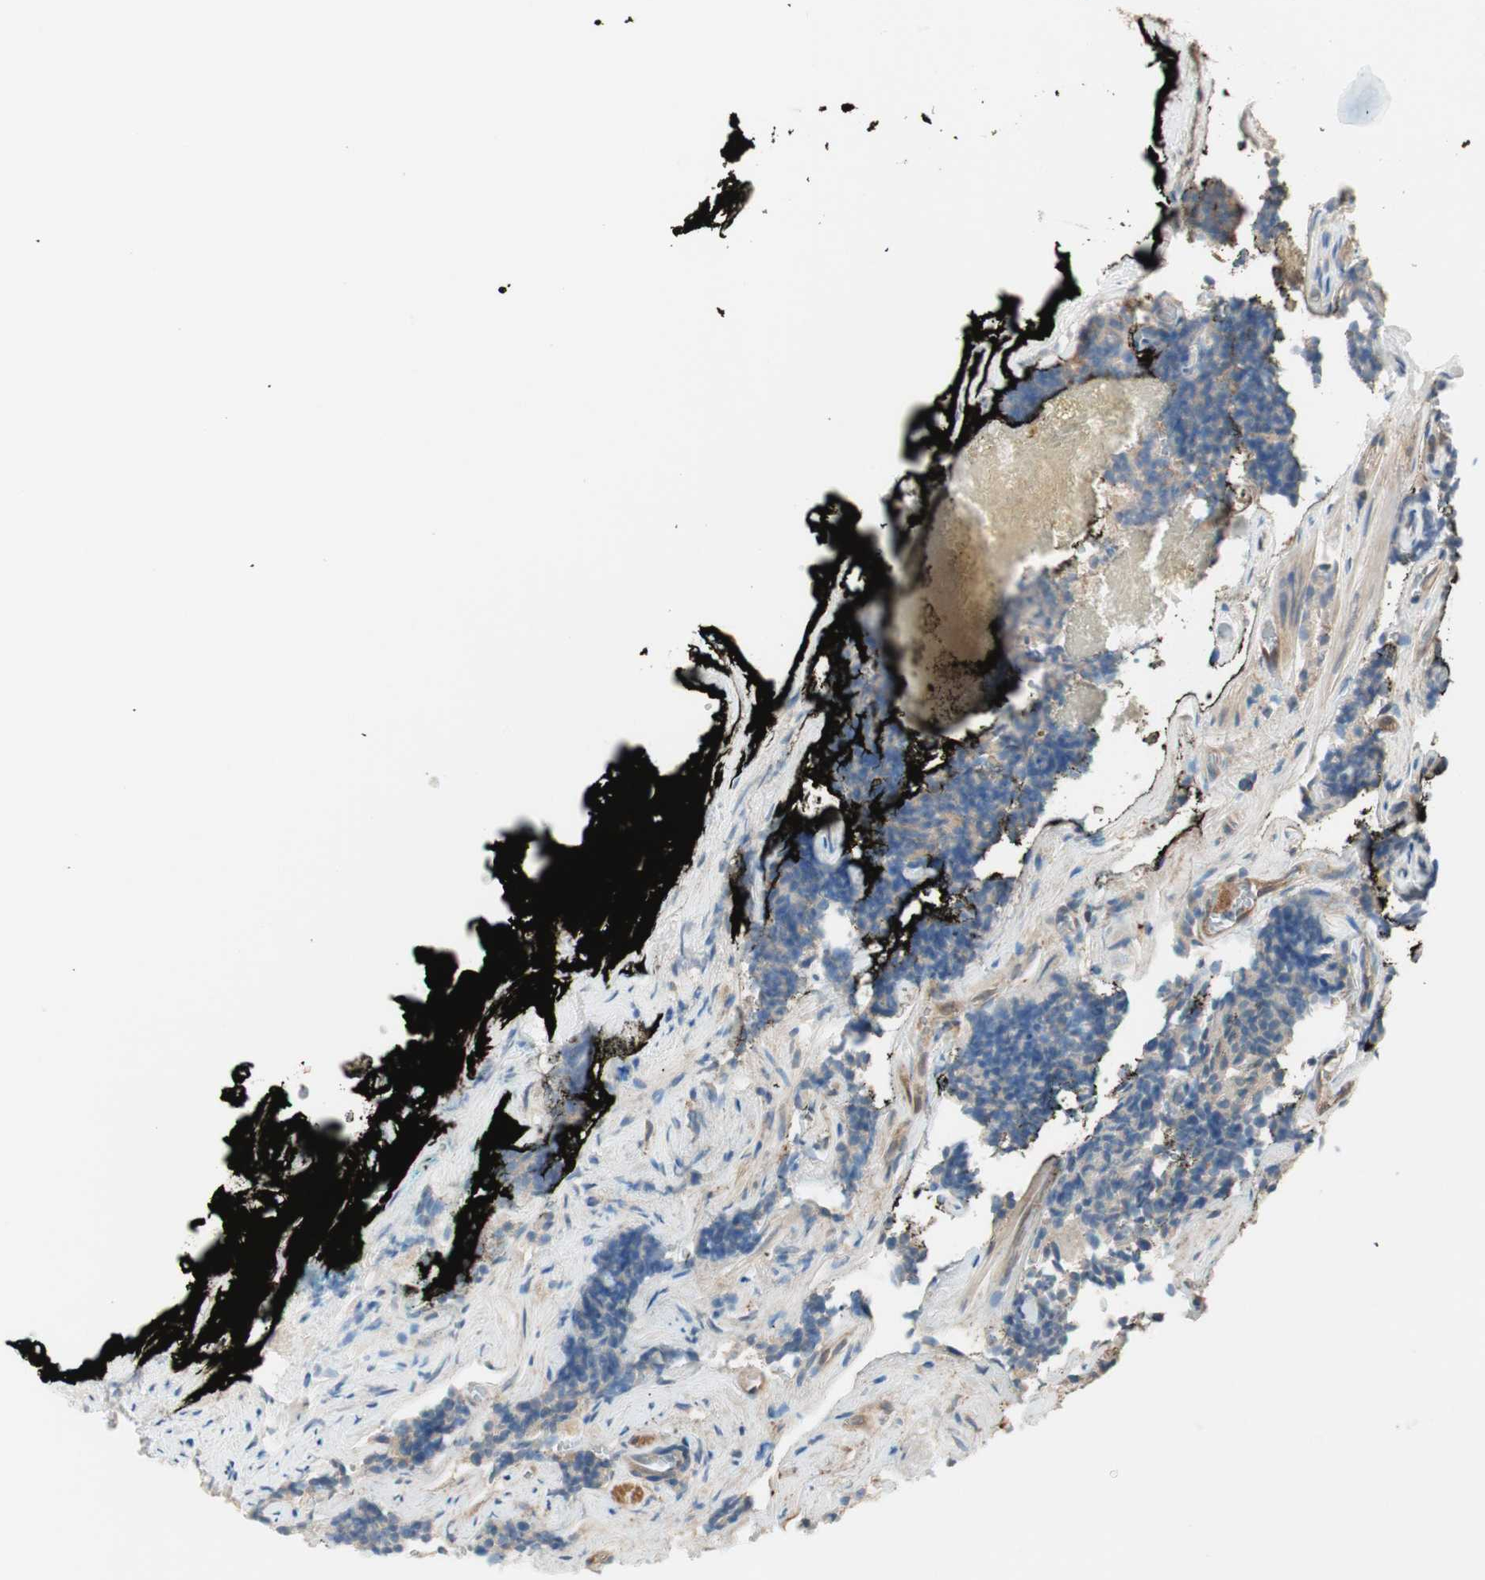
{"staining": {"intensity": "weak", "quantity": ">75%", "location": "cytoplasmic/membranous"}, "tissue": "prostate cancer", "cell_type": "Tumor cells", "image_type": "cancer", "snomed": [{"axis": "morphology", "description": "Adenocarcinoma, High grade"}, {"axis": "topography", "description": "Prostate"}], "caption": "A brown stain highlights weak cytoplasmic/membranous staining of a protein in prostate cancer tumor cells.", "gene": "GALT", "patient": {"sex": "male", "age": 58}}